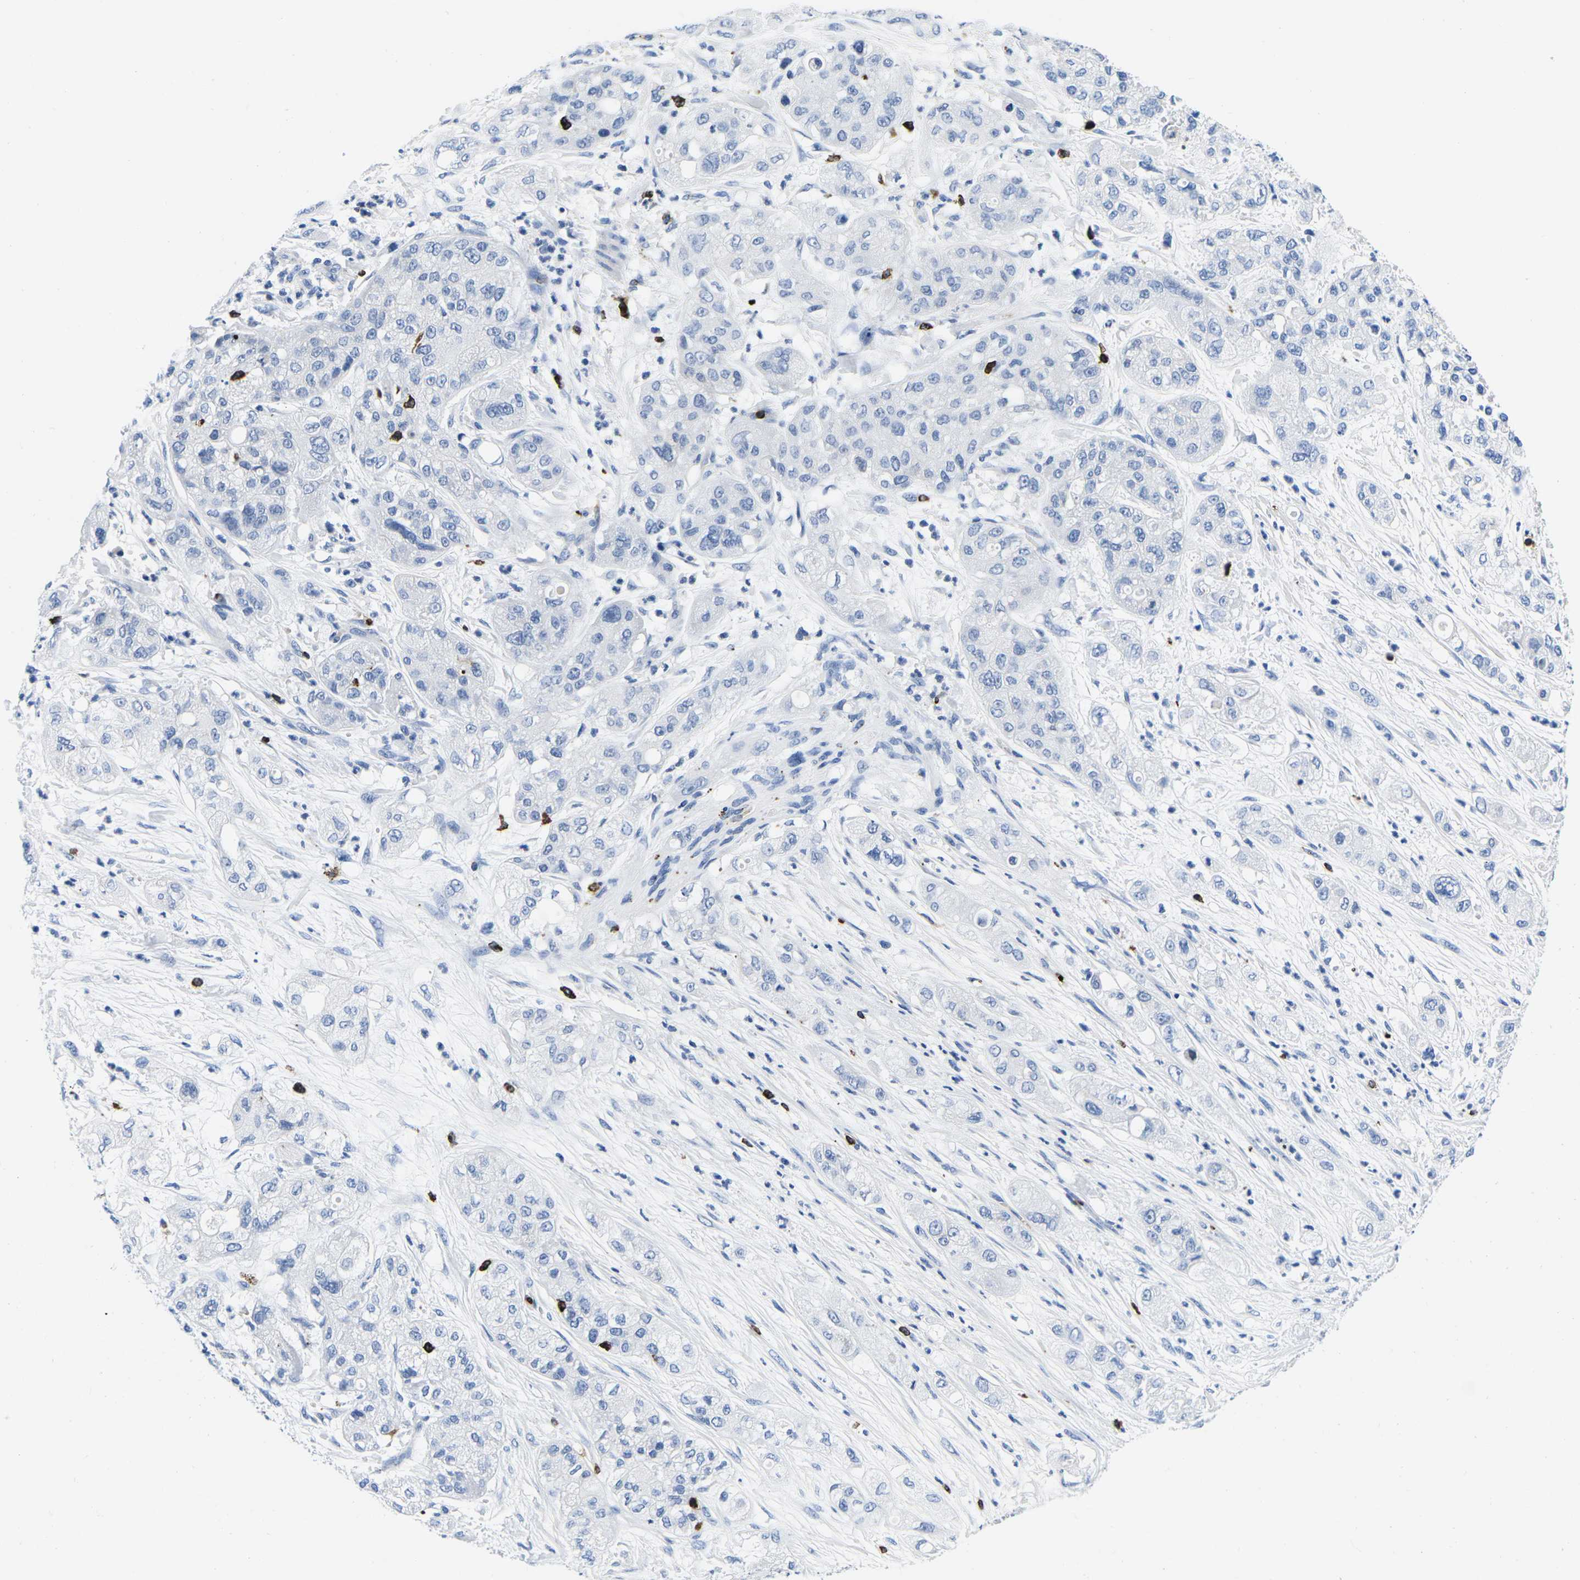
{"staining": {"intensity": "negative", "quantity": "none", "location": "none"}, "tissue": "pancreatic cancer", "cell_type": "Tumor cells", "image_type": "cancer", "snomed": [{"axis": "morphology", "description": "Adenocarcinoma, NOS"}, {"axis": "topography", "description": "Pancreas"}], "caption": "Protein analysis of pancreatic adenocarcinoma demonstrates no significant staining in tumor cells.", "gene": "CTSW", "patient": {"sex": "female", "age": 78}}